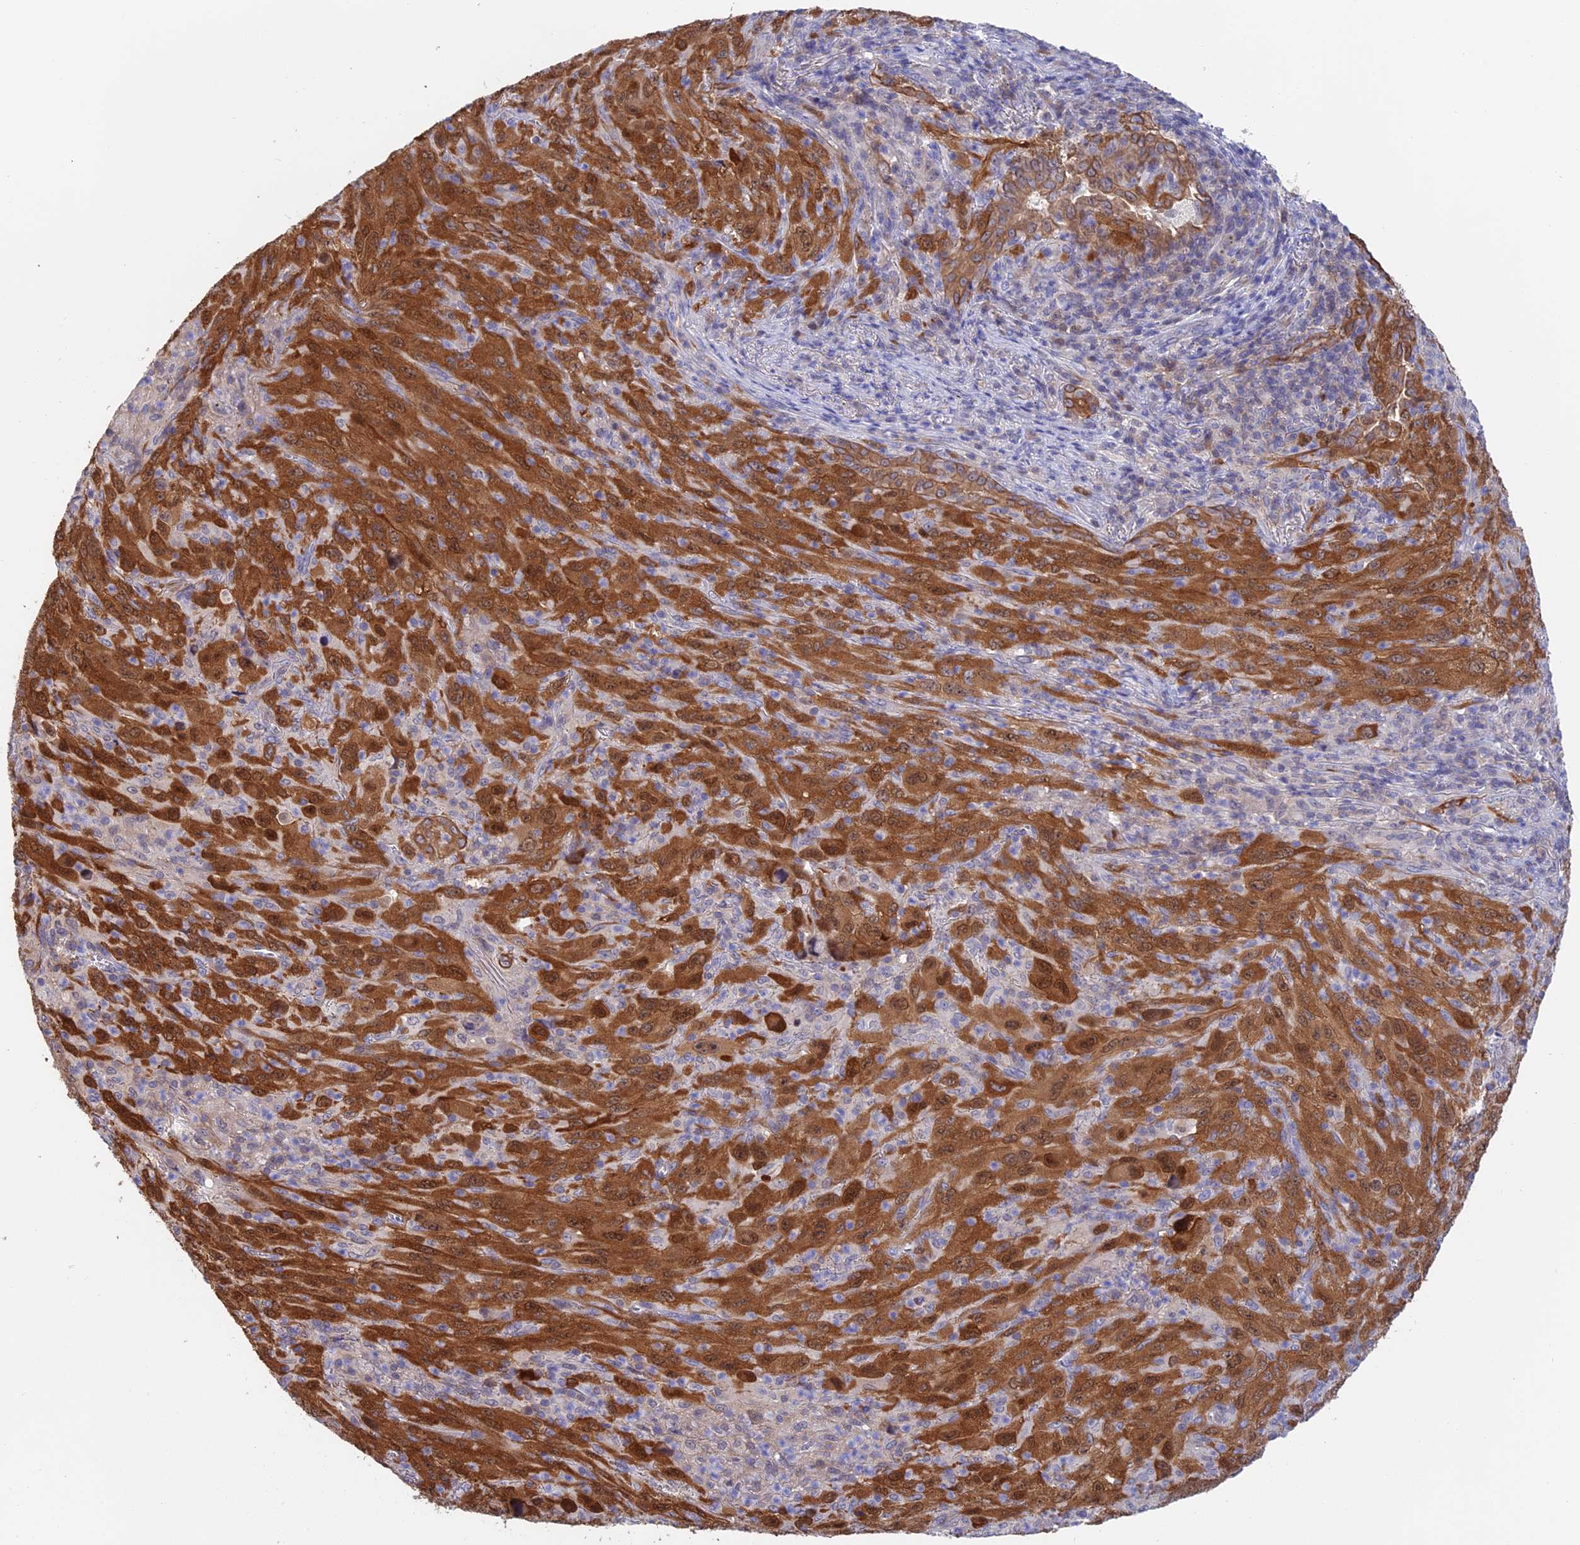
{"staining": {"intensity": "strong", "quantity": ">75%", "location": "cytoplasmic/membranous,nuclear"}, "tissue": "melanoma", "cell_type": "Tumor cells", "image_type": "cancer", "snomed": [{"axis": "morphology", "description": "Malignant melanoma, Metastatic site"}, {"axis": "topography", "description": "Skin"}], "caption": "High-magnification brightfield microscopy of melanoma stained with DAB (brown) and counterstained with hematoxylin (blue). tumor cells exhibit strong cytoplasmic/membranous and nuclear expression is identified in about>75% of cells.", "gene": "STUB1", "patient": {"sex": "female", "age": 56}}